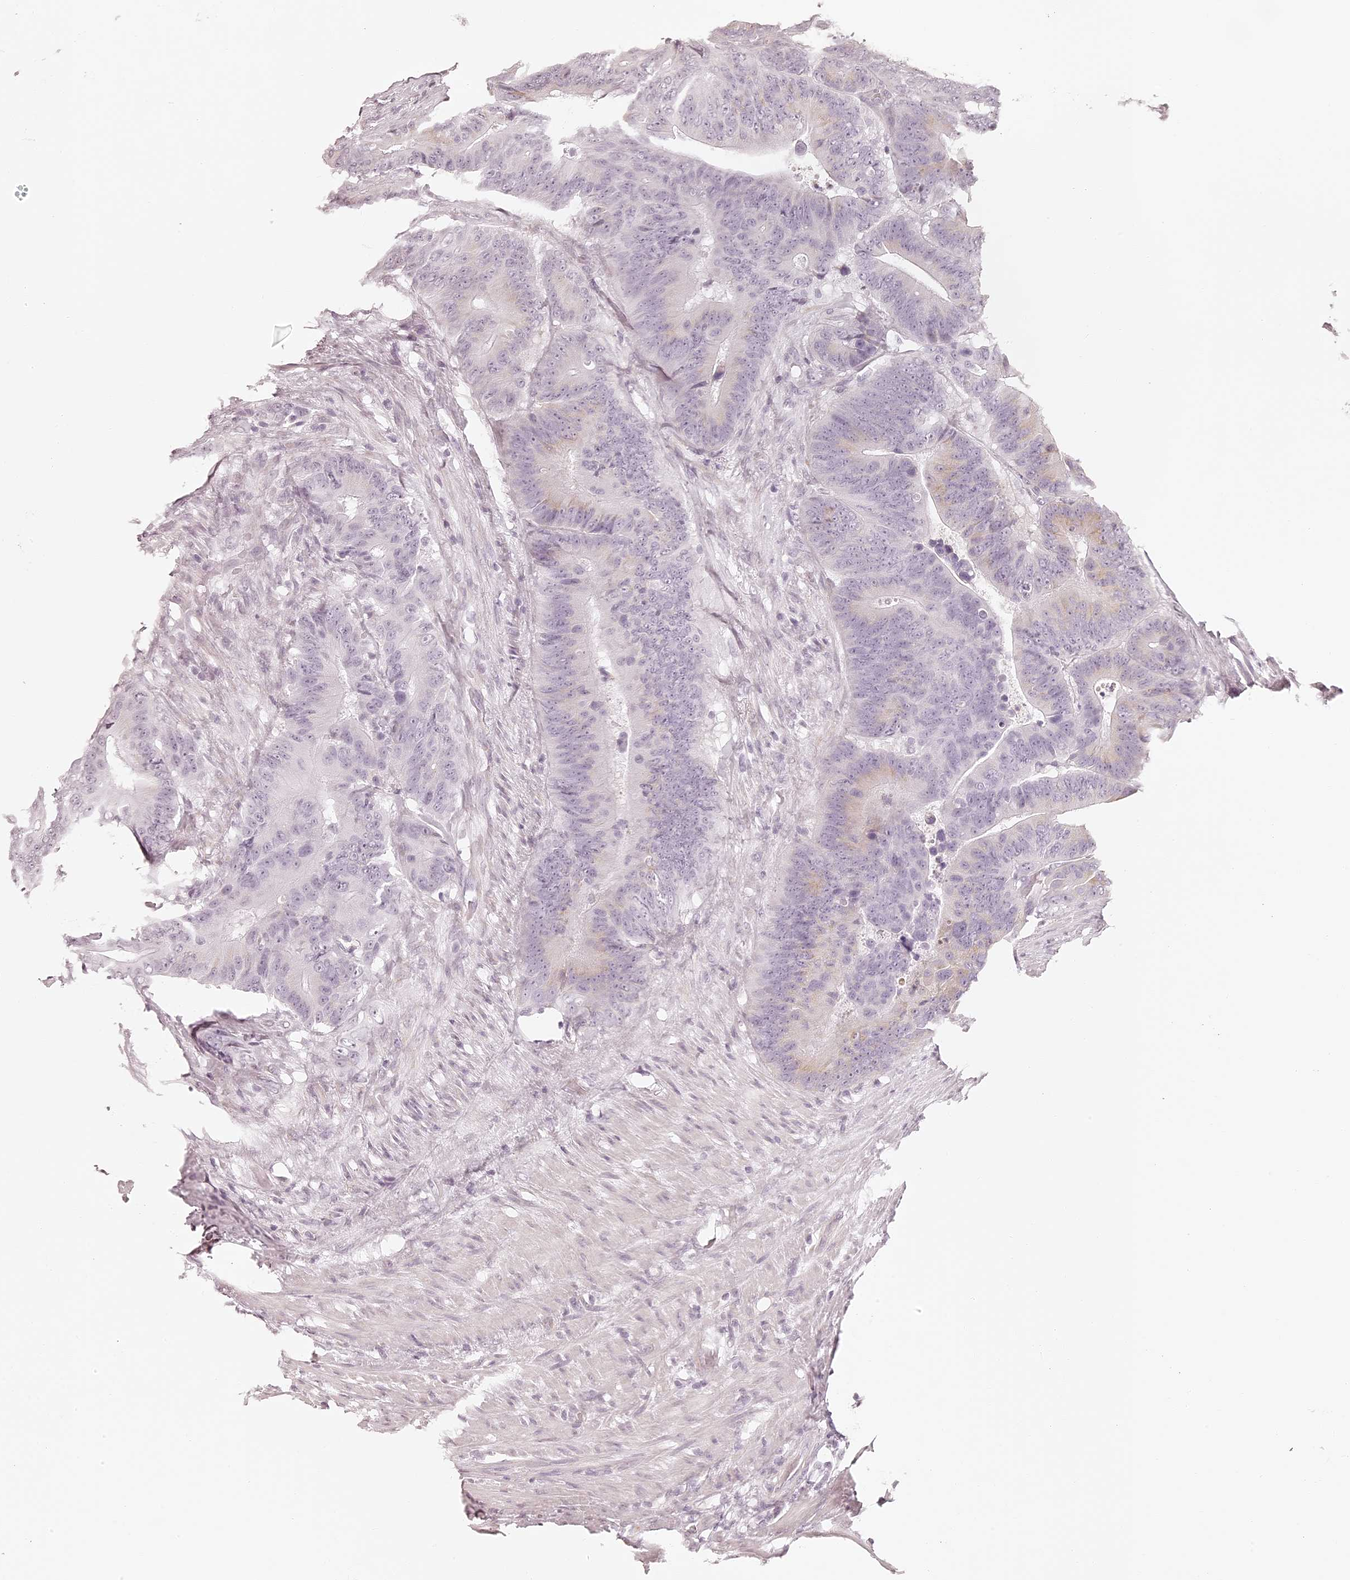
{"staining": {"intensity": "negative", "quantity": "none", "location": "none"}, "tissue": "colorectal cancer", "cell_type": "Tumor cells", "image_type": "cancer", "snomed": [{"axis": "morphology", "description": "Adenocarcinoma, NOS"}, {"axis": "topography", "description": "Colon"}], "caption": "IHC of human colorectal adenocarcinoma displays no expression in tumor cells.", "gene": "ELAPOR1", "patient": {"sex": "male", "age": 83}}